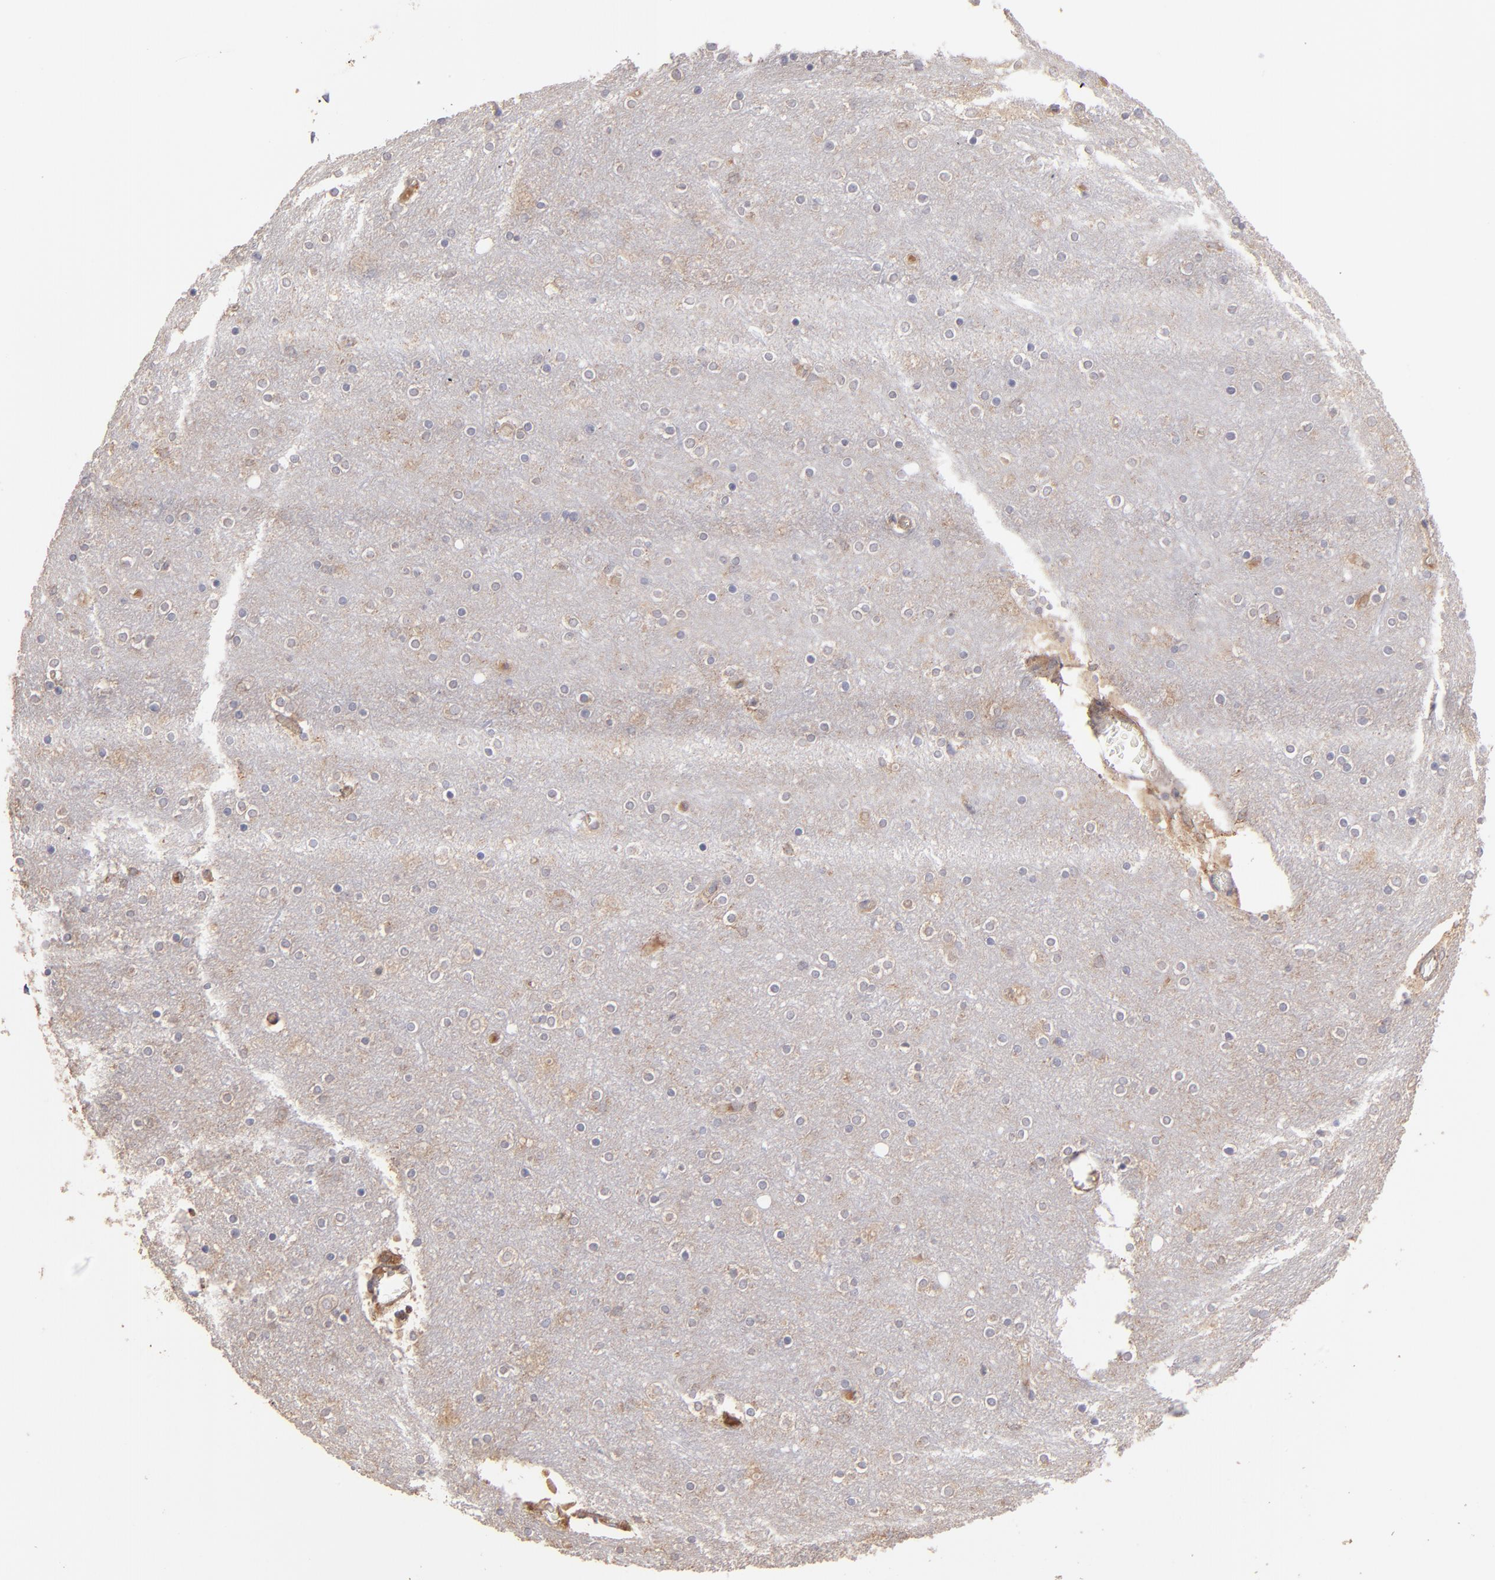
{"staining": {"intensity": "weak", "quantity": "25%-75%", "location": "cytoplasmic/membranous"}, "tissue": "cerebral cortex", "cell_type": "Endothelial cells", "image_type": "normal", "snomed": [{"axis": "morphology", "description": "Normal tissue, NOS"}, {"axis": "topography", "description": "Cerebral cortex"}], "caption": "Immunohistochemistry staining of normal cerebral cortex, which displays low levels of weak cytoplasmic/membranous expression in about 25%-75% of endothelial cells indicating weak cytoplasmic/membranous protein positivity. The staining was performed using DAB (3,3'-diaminobenzidine) (brown) for protein detection and nuclei were counterstained in hematoxylin (blue).", "gene": "NFKBIE", "patient": {"sex": "female", "age": 54}}